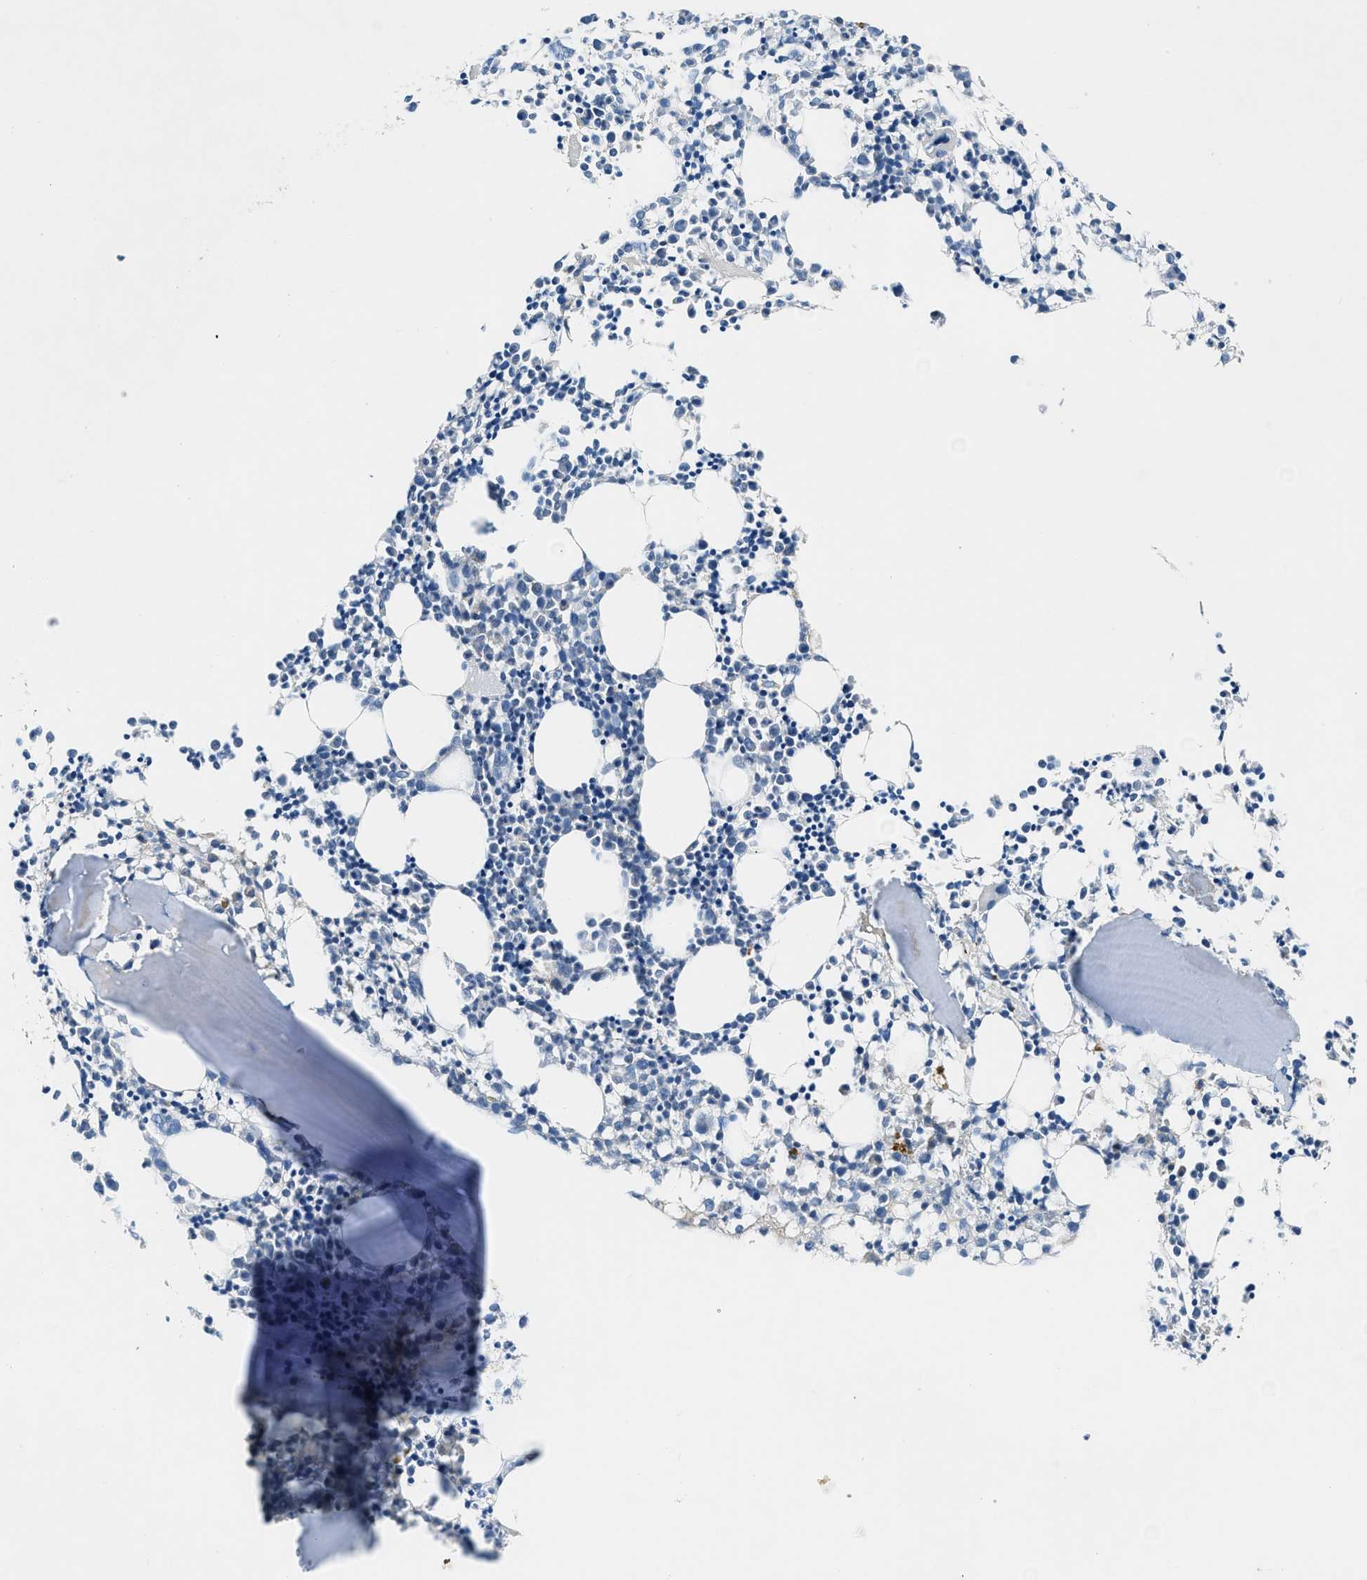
{"staining": {"intensity": "moderate", "quantity": "<25%", "location": "cytoplasmic/membranous"}, "tissue": "bone marrow", "cell_type": "Hematopoietic cells", "image_type": "normal", "snomed": [{"axis": "morphology", "description": "Normal tissue, NOS"}, {"axis": "morphology", "description": "Inflammation, NOS"}, {"axis": "topography", "description": "Bone marrow"}], "caption": "Immunohistochemical staining of normal human bone marrow displays <25% levels of moderate cytoplasmic/membranous protein staining in about <25% of hematopoietic cells. (IHC, brightfield microscopy, high magnification).", "gene": "PAFAH2", "patient": {"sex": "male", "age": 25}}